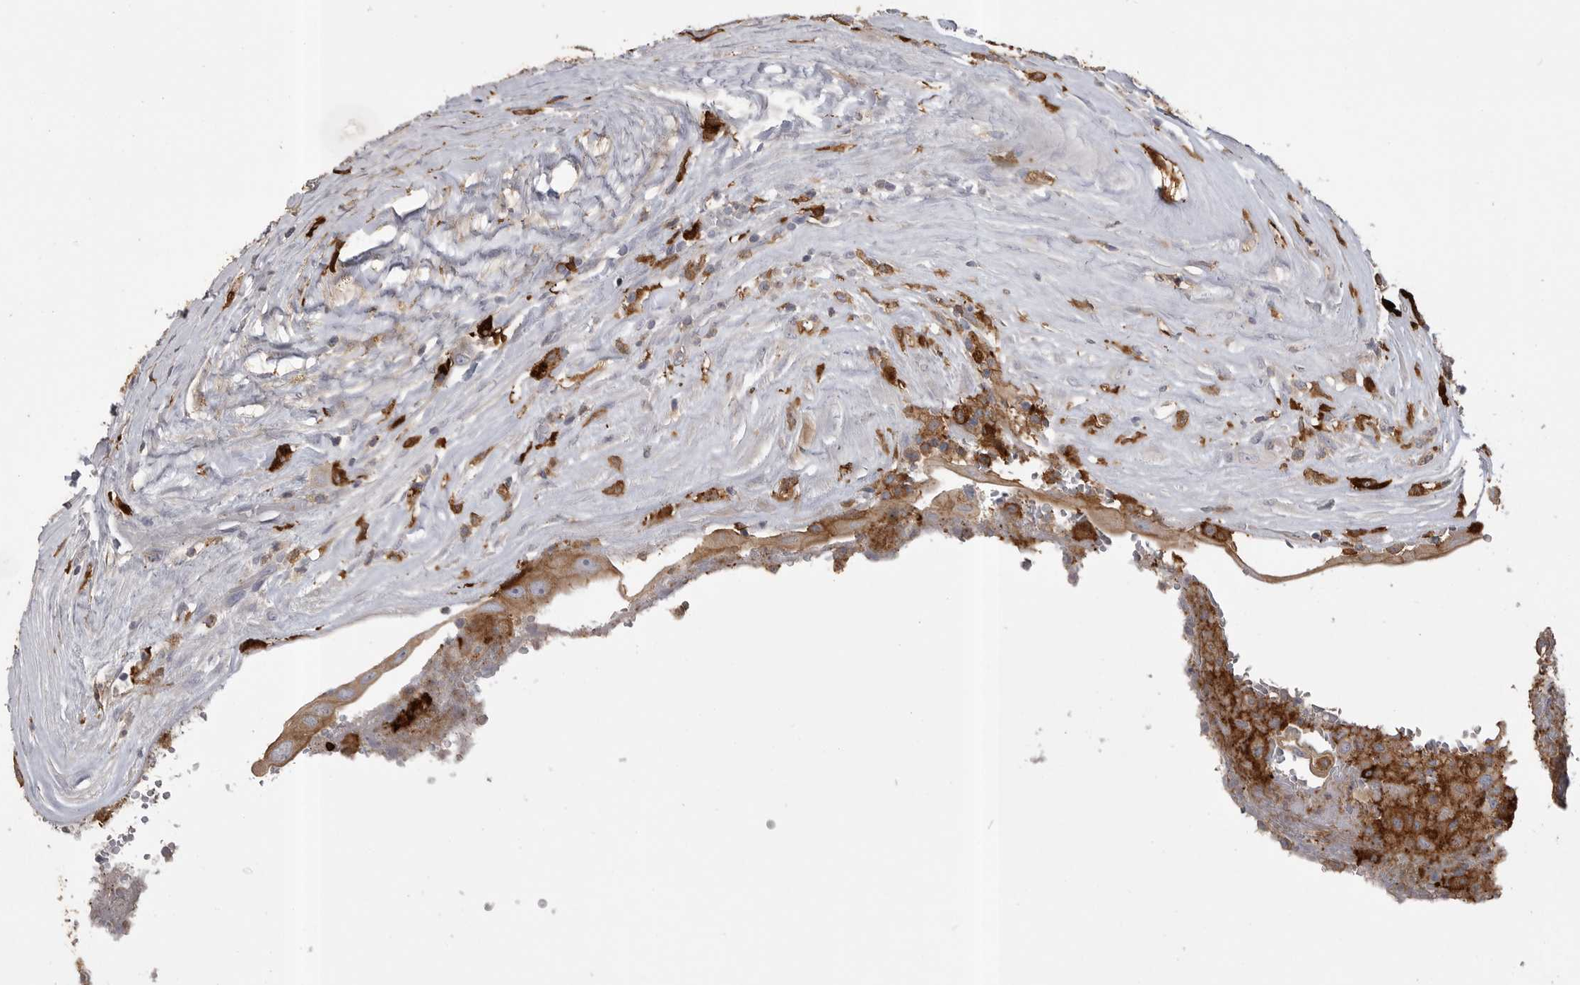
{"staining": {"intensity": "moderate", "quantity": ">75%", "location": "cytoplasmic/membranous"}, "tissue": "thyroid cancer", "cell_type": "Tumor cells", "image_type": "cancer", "snomed": [{"axis": "morphology", "description": "Papillary adenocarcinoma, NOS"}, {"axis": "topography", "description": "Thyroid gland"}], "caption": "The image displays staining of thyroid cancer, revealing moderate cytoplasmic/membranous protein staining (brown color) within tumor cells.", "gene": "CMTM6", "patient": {"sex": "male", "age": 77}}